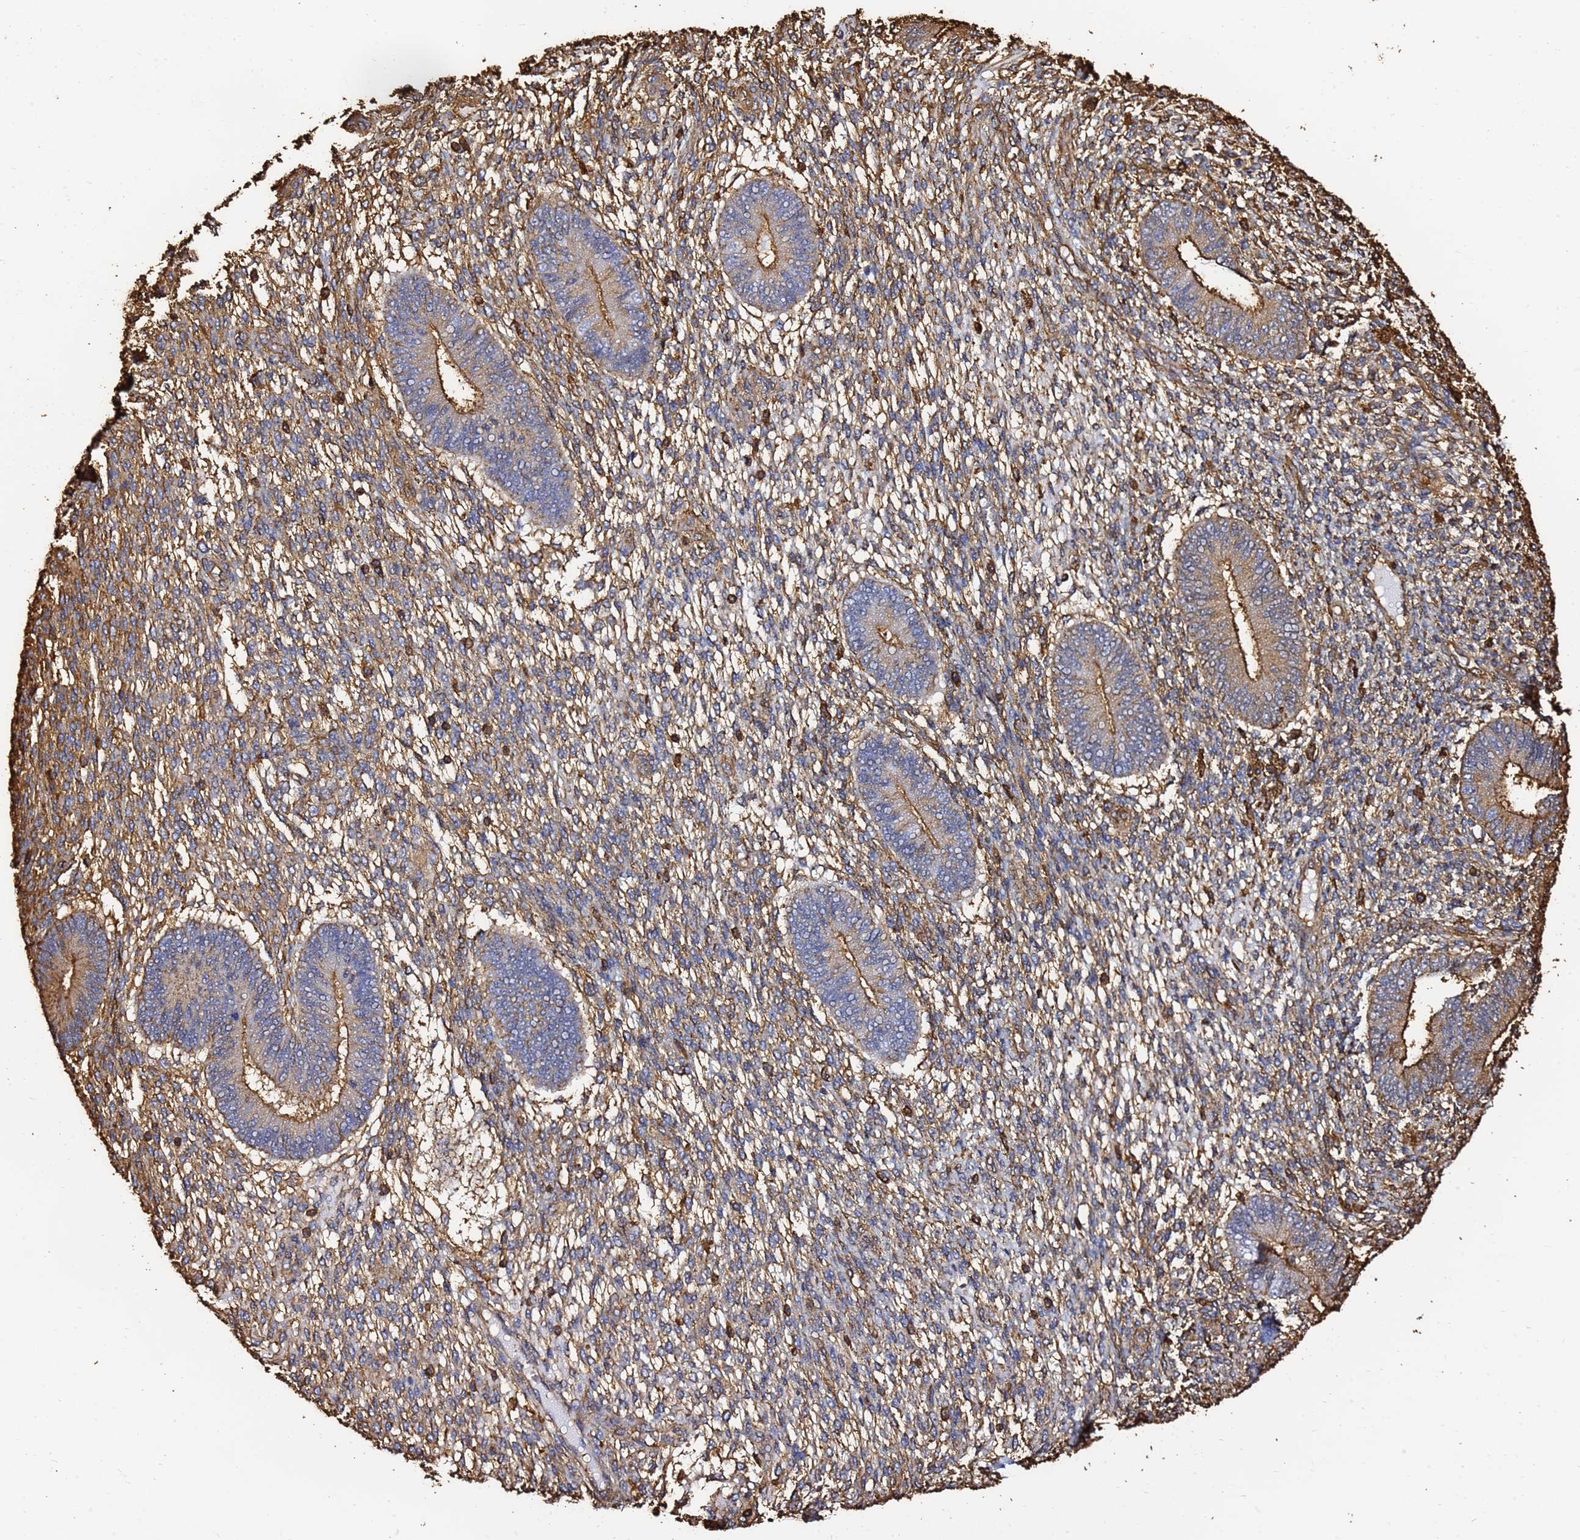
{"staining": {"intensity": "moderate", "quantity": "25%-75%", "location": "cytoplasmic/membranous"}, "tissue": "endometrium", "cell_type": "Cells in endometrial stroma", "image_type": "normal", "snomed": [{"axis": "morphology", "description": "Normal tissue, NOS"}, {"axis": "topography", "description": "Endometrium"}], "caption": "A medium amount of moderate cytoplasmic/membranous expression is present in about 25%-75% of cells in endometrial stroma in benign endometrium.", "gene": "ACTA1", "patient": {"sex": "female", "age": 49}}